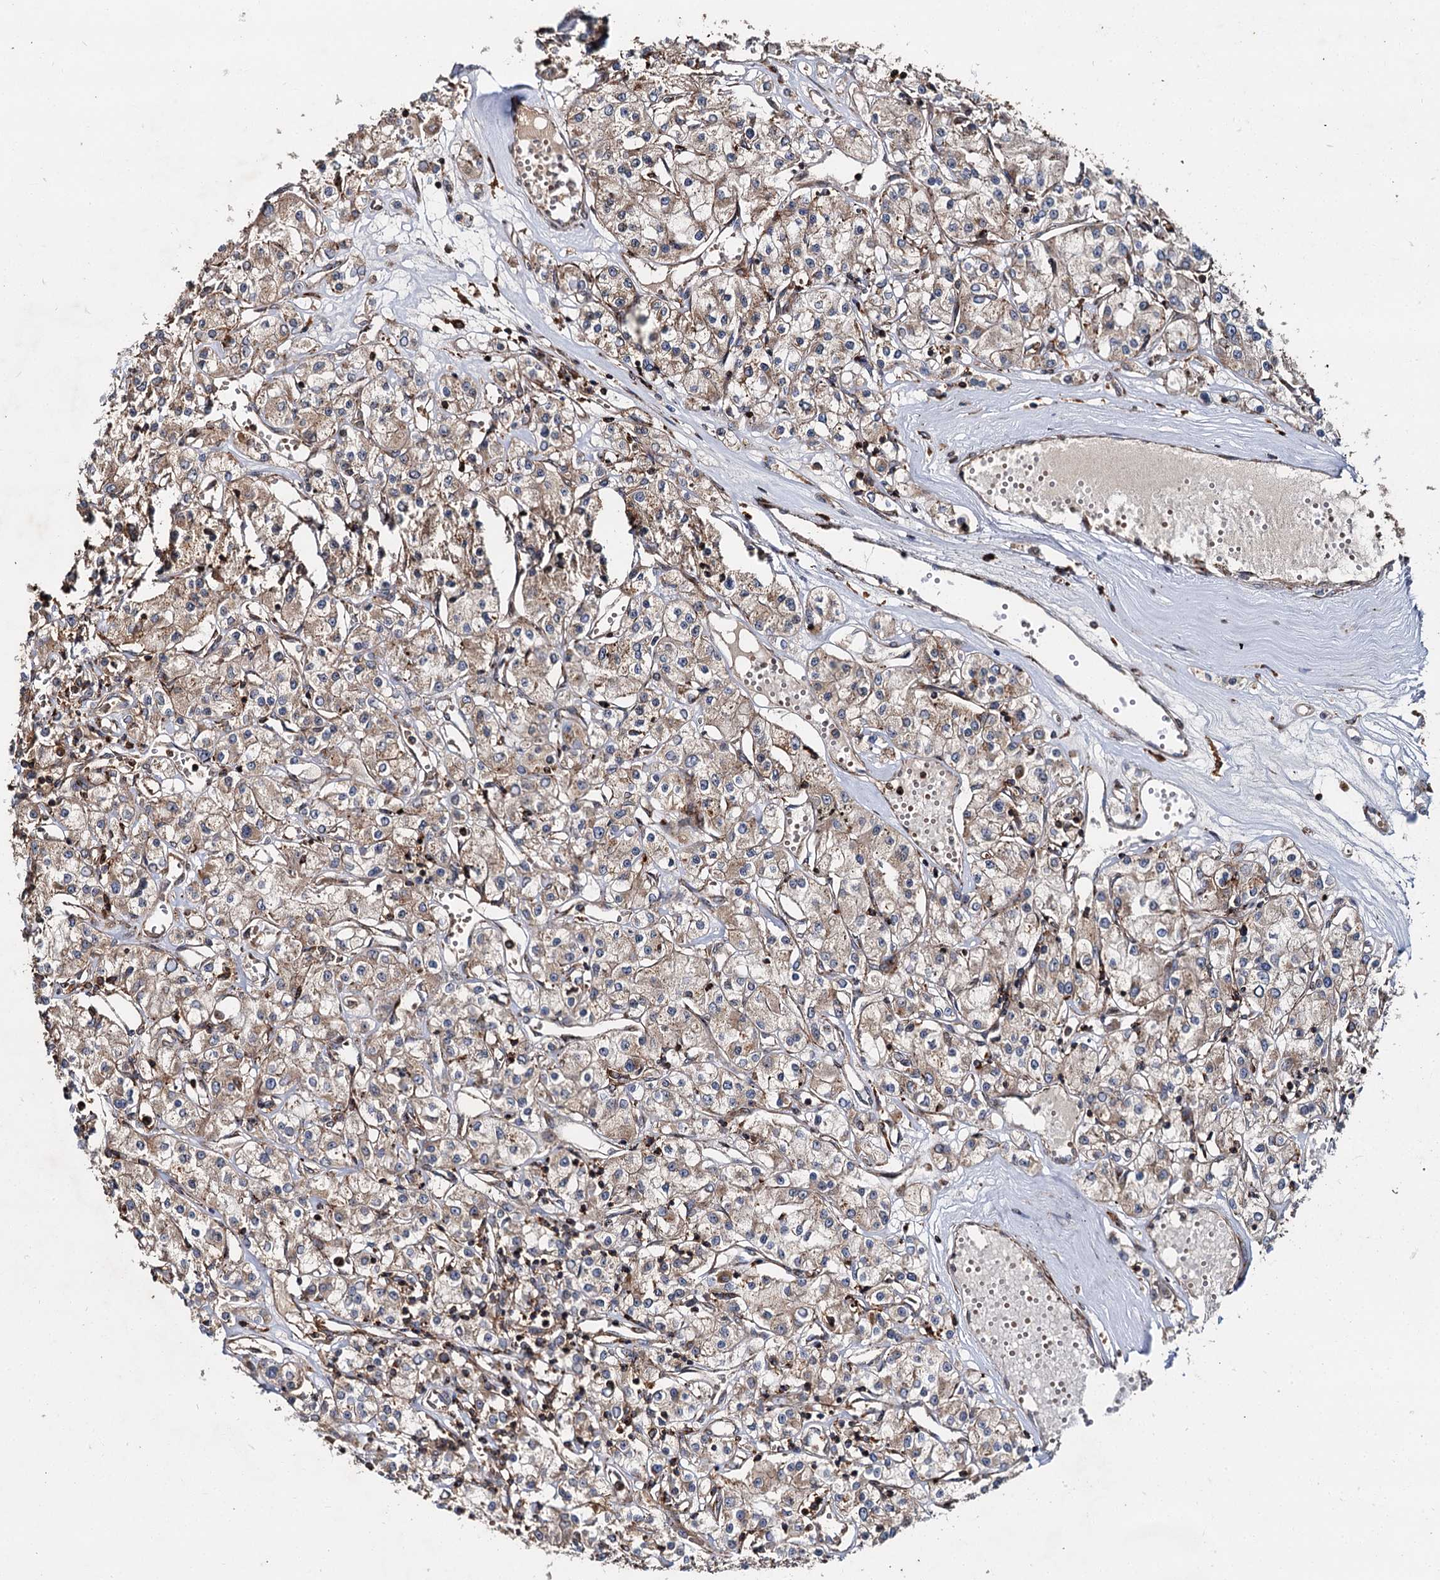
{"staining": {"intensity": "weak", "quantity": "25%-75%", "location": "cytoplasmic/membranous"}, "tissue": "renal cancer", "cell_type": "Tumor cells", "image_type": "cancer", "snomed": [{"axis": "morphology", "description": "Adenocarcinoma, NOS"}, {"axis": "topography", "description": "Kidney"}], "caption": "Immunohistochemical staining of human renal cancer (adenocarcinoma) reveals low levels of weak cytoplasmic/membranous expression in about 25%-75% of tumor cells.", "gene": "WDR73", "patient": {"sex": "female", "age": 59}}